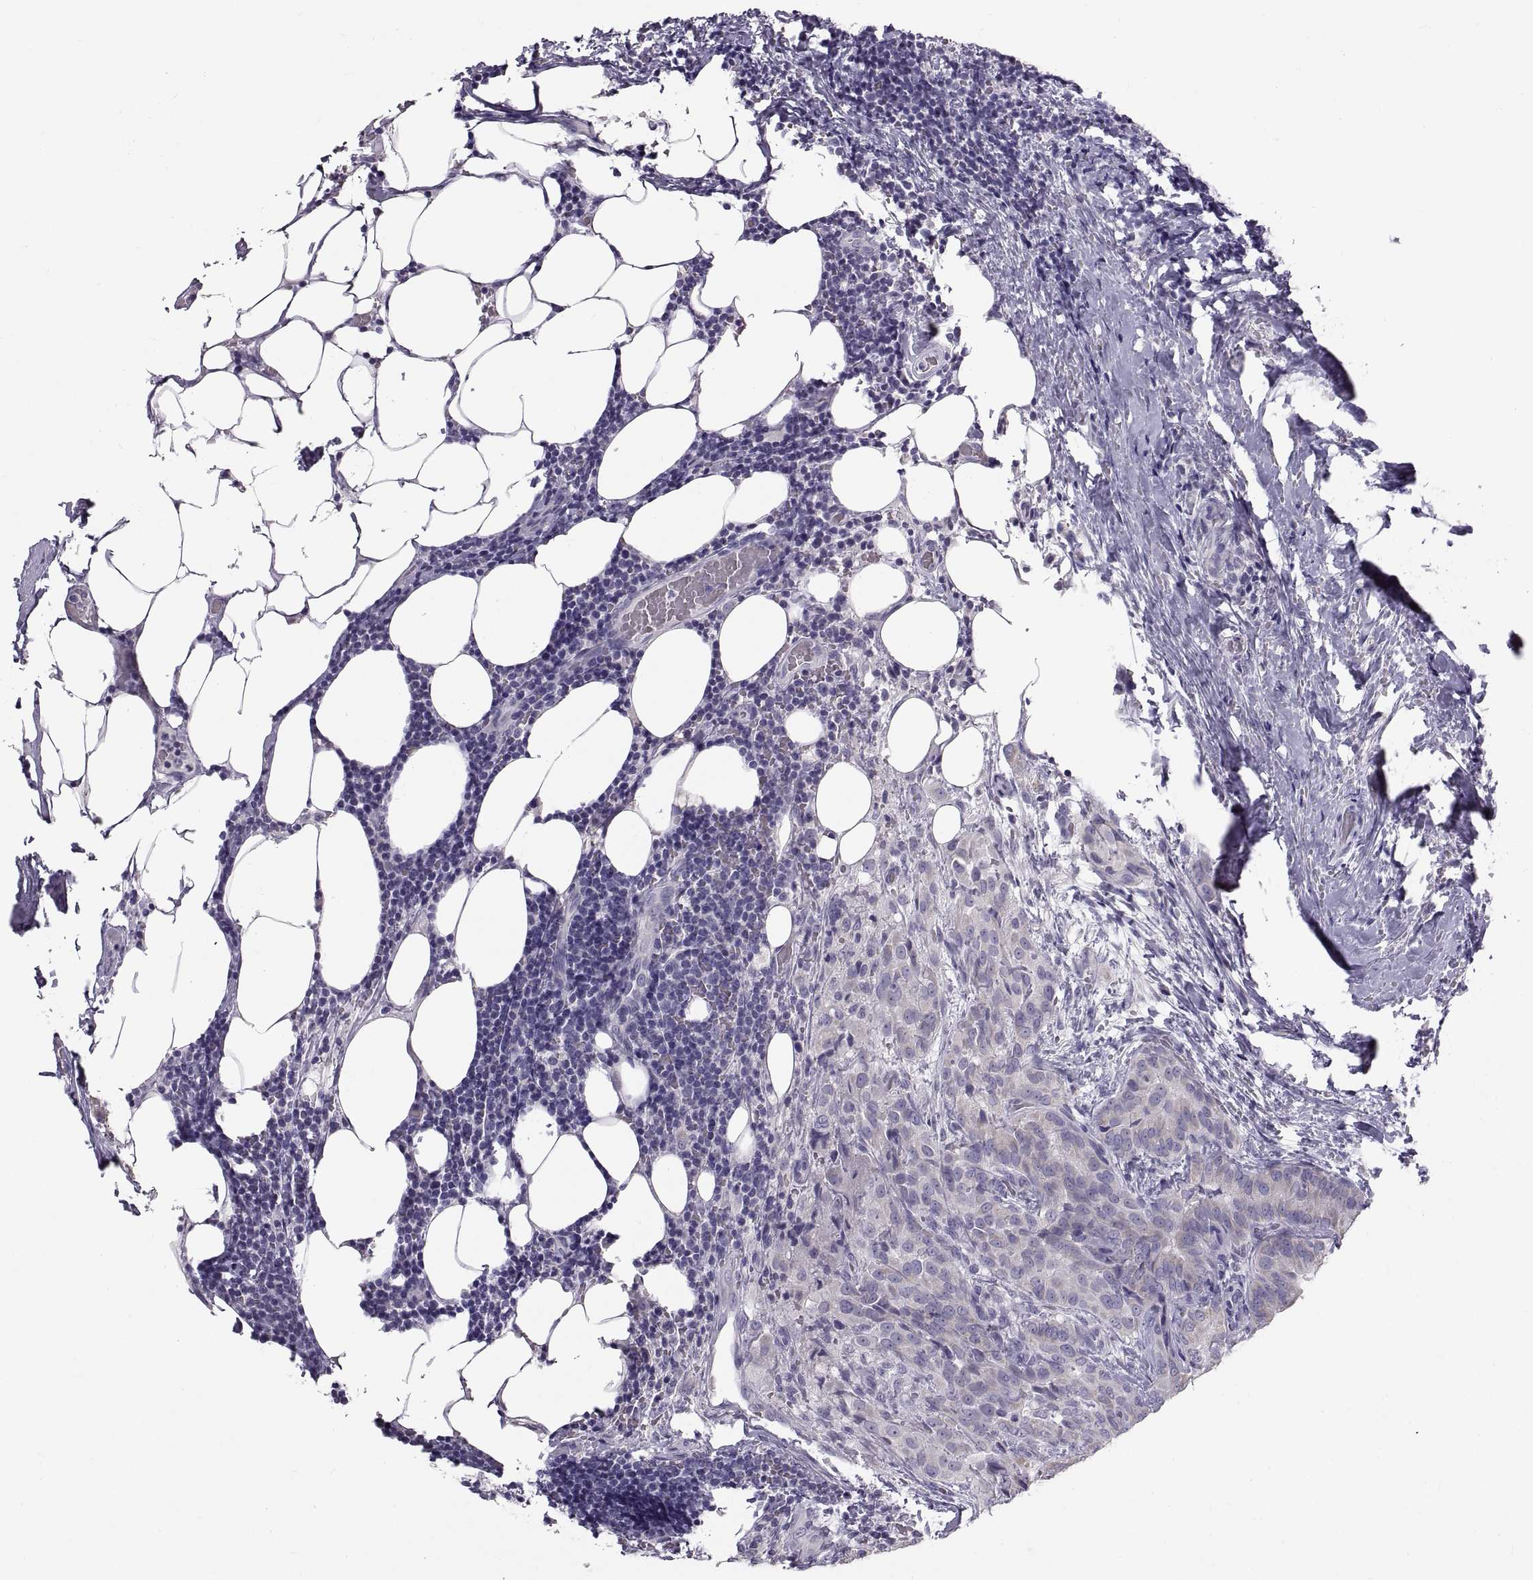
{"staining": {"intensity": "negative", "quantity": "none", "location": "none"}, "tissue": "thyroid cancer", "cell_type": "Tumor cells", "image_type": "cancer", "snomed": [{"axis": "morphology", "description": "Papillary adenocarcinoma, NOS"}, {"axis": "topography", "description": "Thyroid gland"}], "caption": "Human papillary adenocarcinoma (thyroid) stained for a protein using immunohistochemistry (IHC) shows no positivity in tumor cells.", "gene": "WBP2NL", "patient": {"sex": "male", "age": 61}}